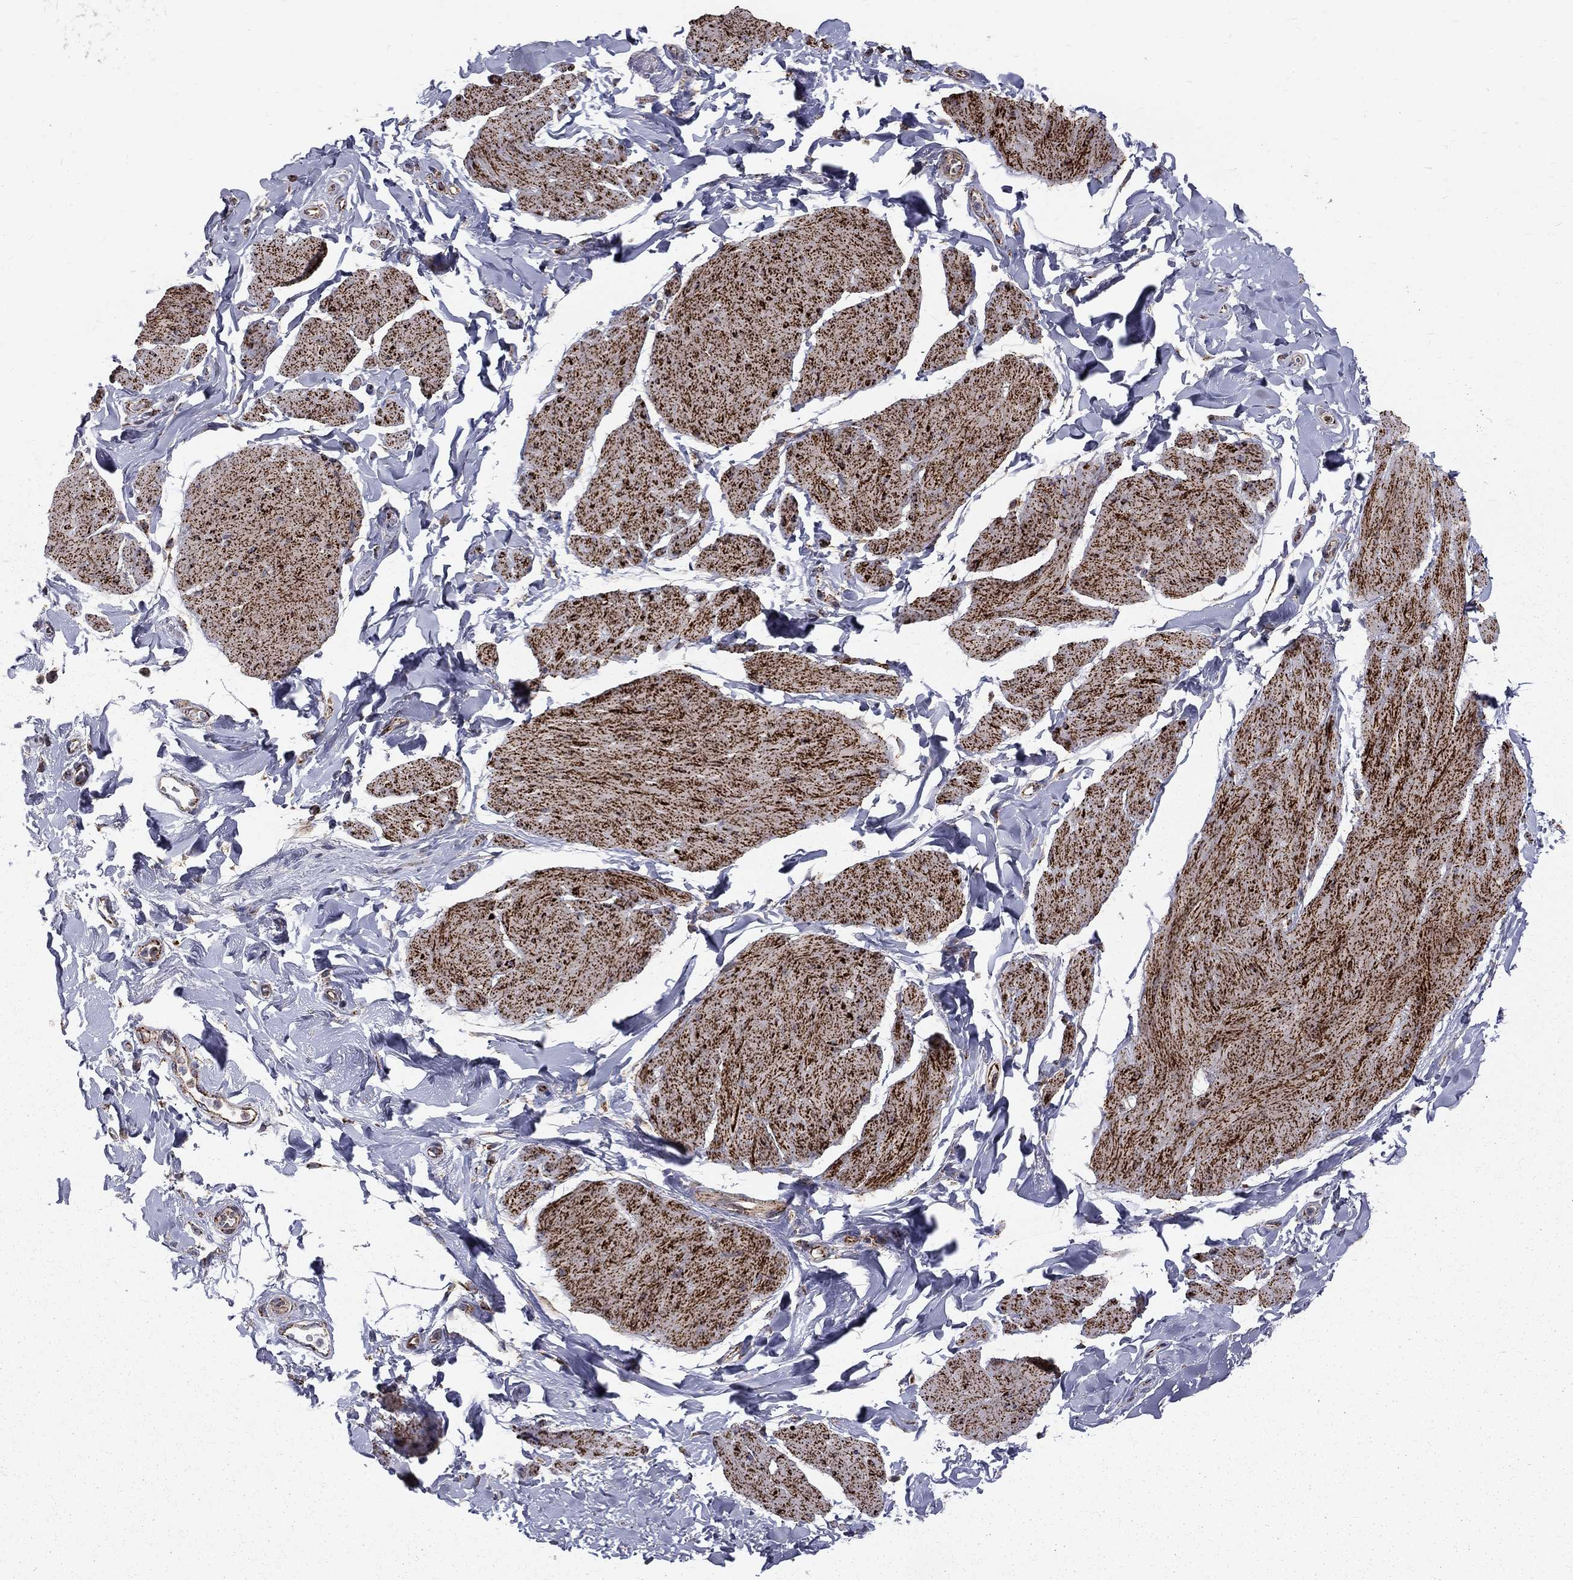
{"staining": {"intensity": "strong", "quantity": ">75%", "location": "cytoplasmic/membranous"}, "tissue": "smooth muscle", "cell_type": "Smooth muscle cells", "image_type": "normal", "snomed": [{"axis": "morphology", "description": "Normal tissue, NOS"}, {"axis": "topography", "description": "Adipose tissue"}, {"axis": "topography", "description": "Smooth muscle"}, {"axis": "topography", "description": "Peripheral nerve tissue"}], "caption": "Immunohistochemistry (IHC) (DAB) staining of benign smooth muscle shows strong cytoplasmic/membranous protein expression in about >75% of smooth muscle cells.", "gene": "ALDH1B1", "patient": {"sex": "male", "age": 83}}